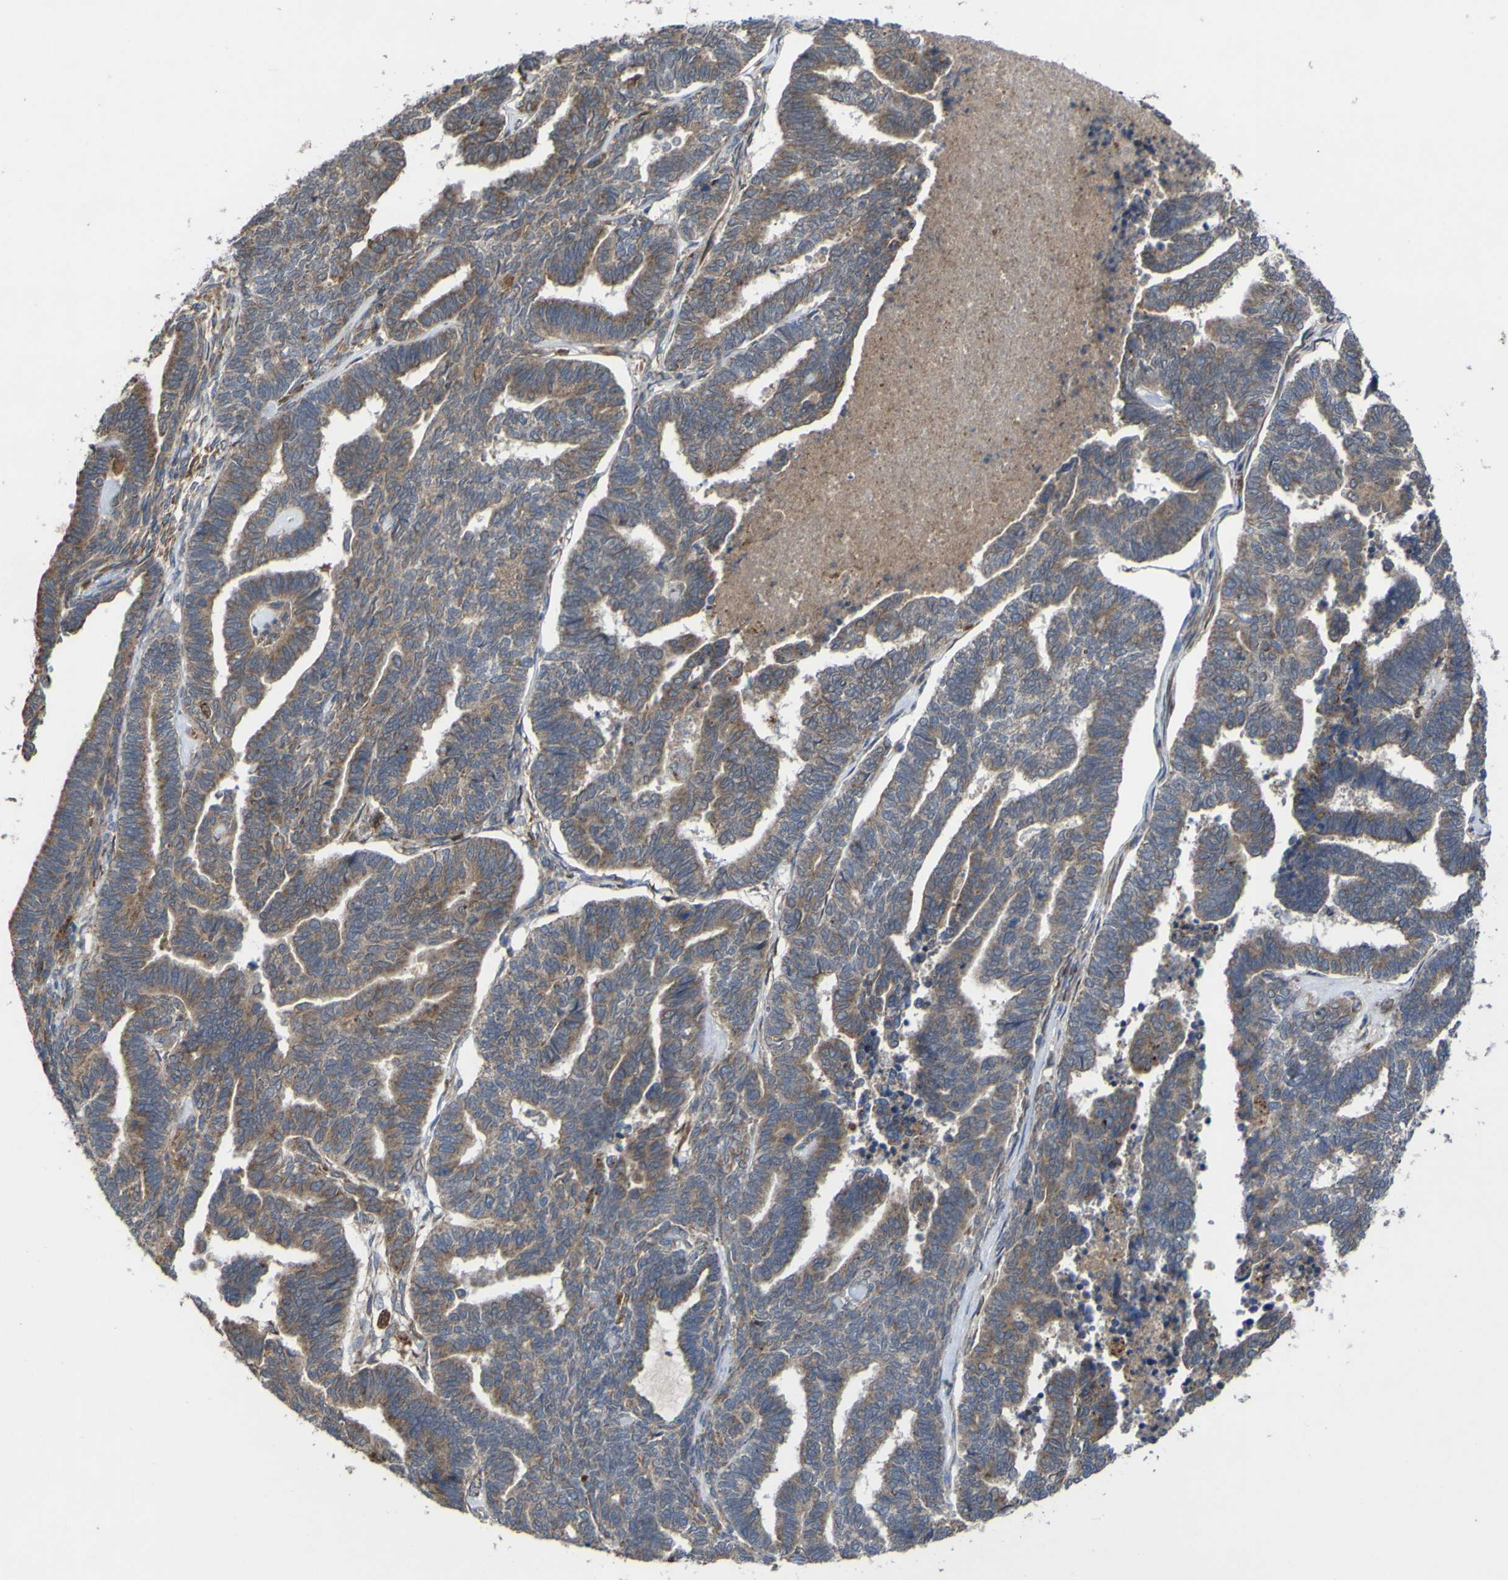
{"staining": {"intensity": "moderate", "quantity": ">75%", "location": "cytoplasmic/membranous"}, "tissue": "endometrial cancer", "cell_type": "Tumor cells", "image_type": "cancer", "snomed": [{"axis": "morphology", "description": "Adenocarcinoma, NOS"}, {"axis": "topography", "description": "Endometrium"}], "caption": "Endometrial adenocarcinoma was stained to show a protein in brown. There is medium levels of moderate cytoplasmic/membranous staining in about >75% of tumor cells. (Brightfield microscopy of DAB IHC at high magnification).", "gene": "IRAK2", "patient": {"sex": "female", "age": 70}}